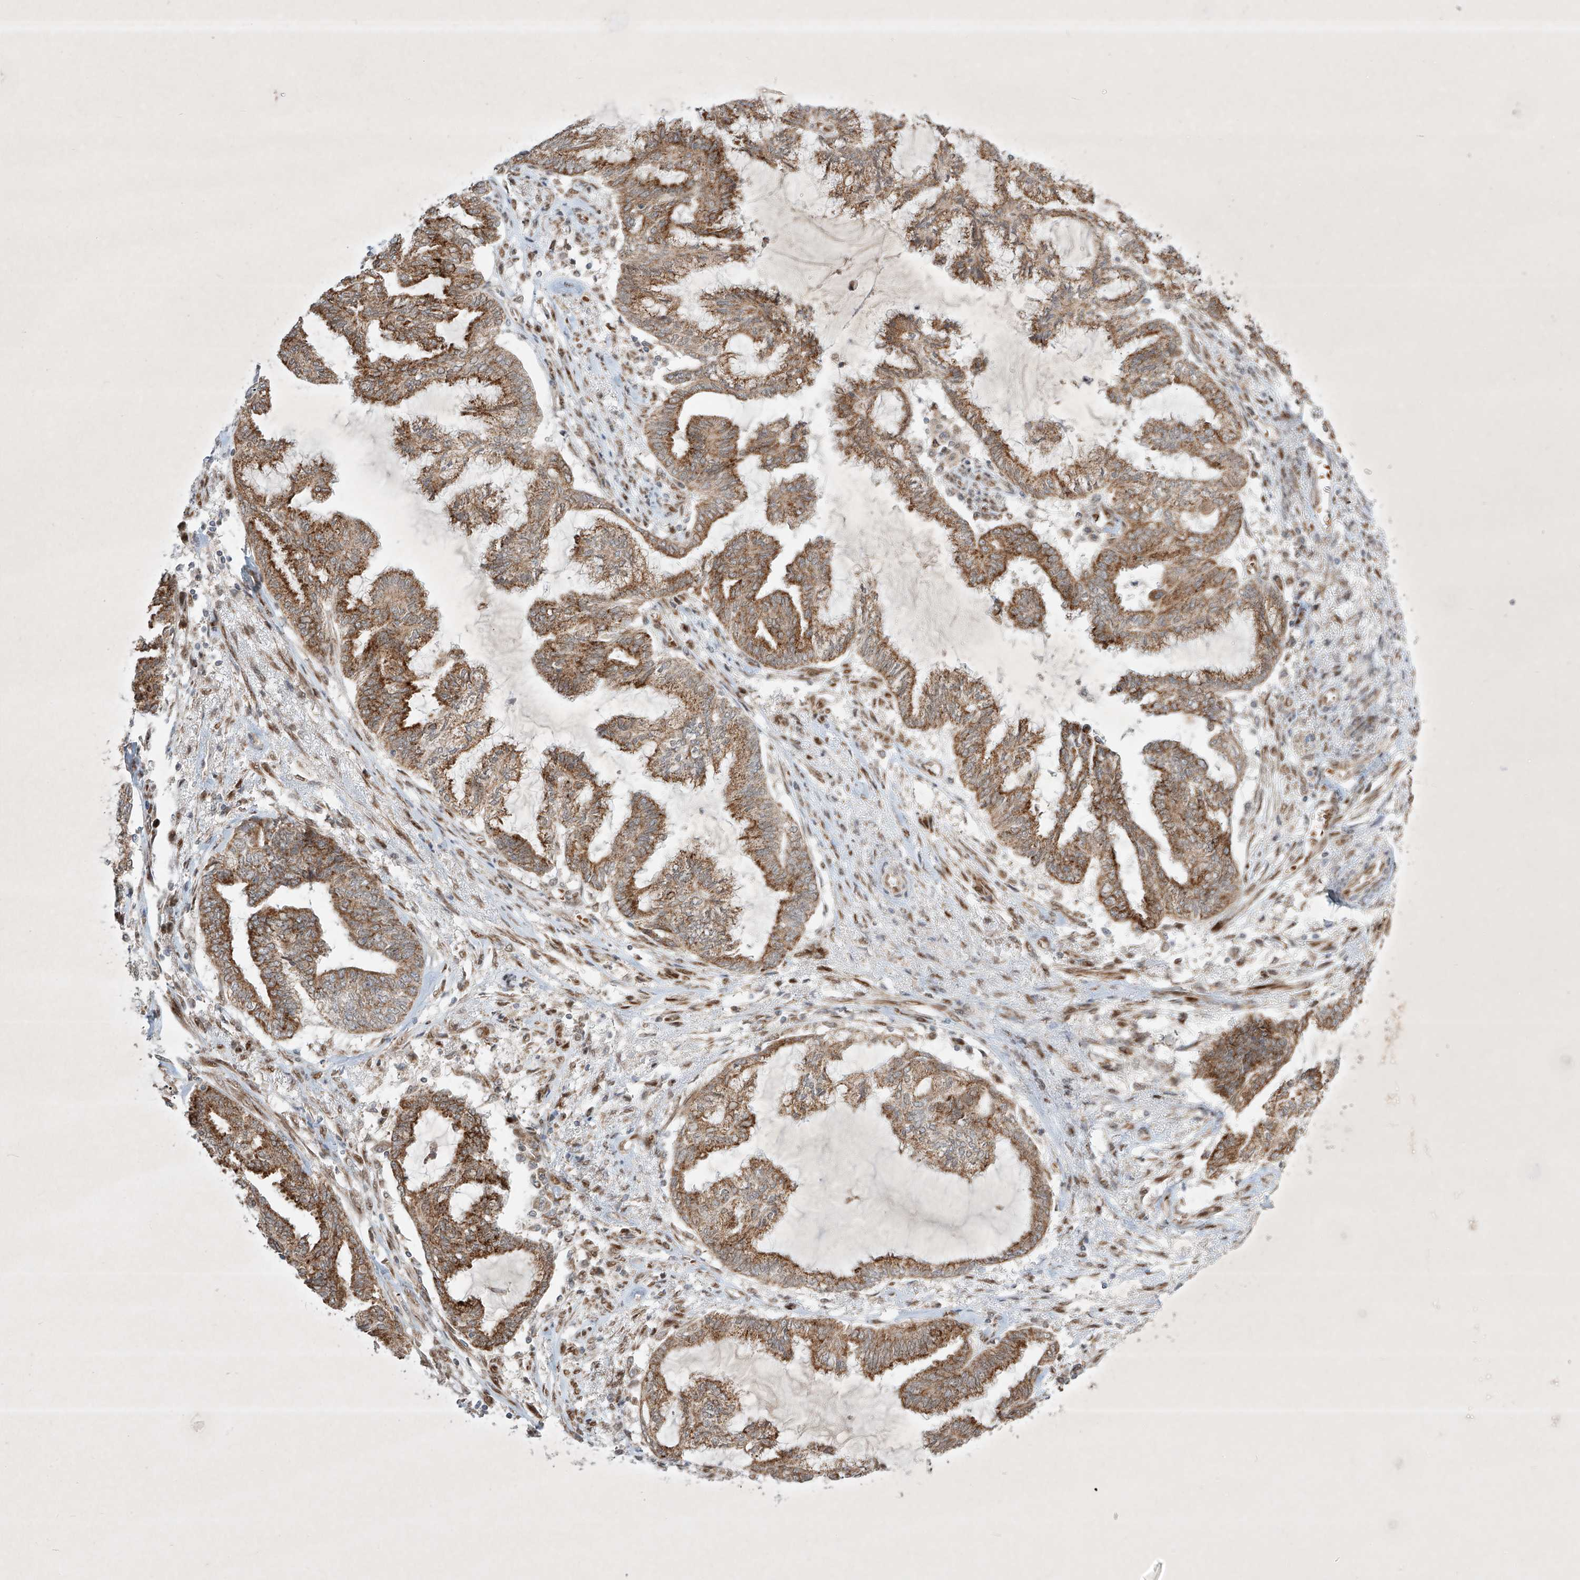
{"staining": {"intensity": "moderate", "quantity": ">75%", "location": "cytoplasmic/membranous"}, "tissue": "endometrial cancer", "cell_type": "Tumor cells", "image_type": "cancer", "snomed": [{"axis": "morphology", "description": "Adenocarcinoma, NOS"}, {"axis": "topography", "description": "Endometrium"}], "caption": "Brown immunohistochemical staining in endometrial adenocarcinoma exhibits moderate cytoplasmic/membranous positivity in approximately >75% of tumor cells. (Stains: DAB in brown, nuclei in blue, Microscopy: brightfield microscopy at high magnification).", "gene": "EPG5", "patient": {"sex": "female", "age": 86}}